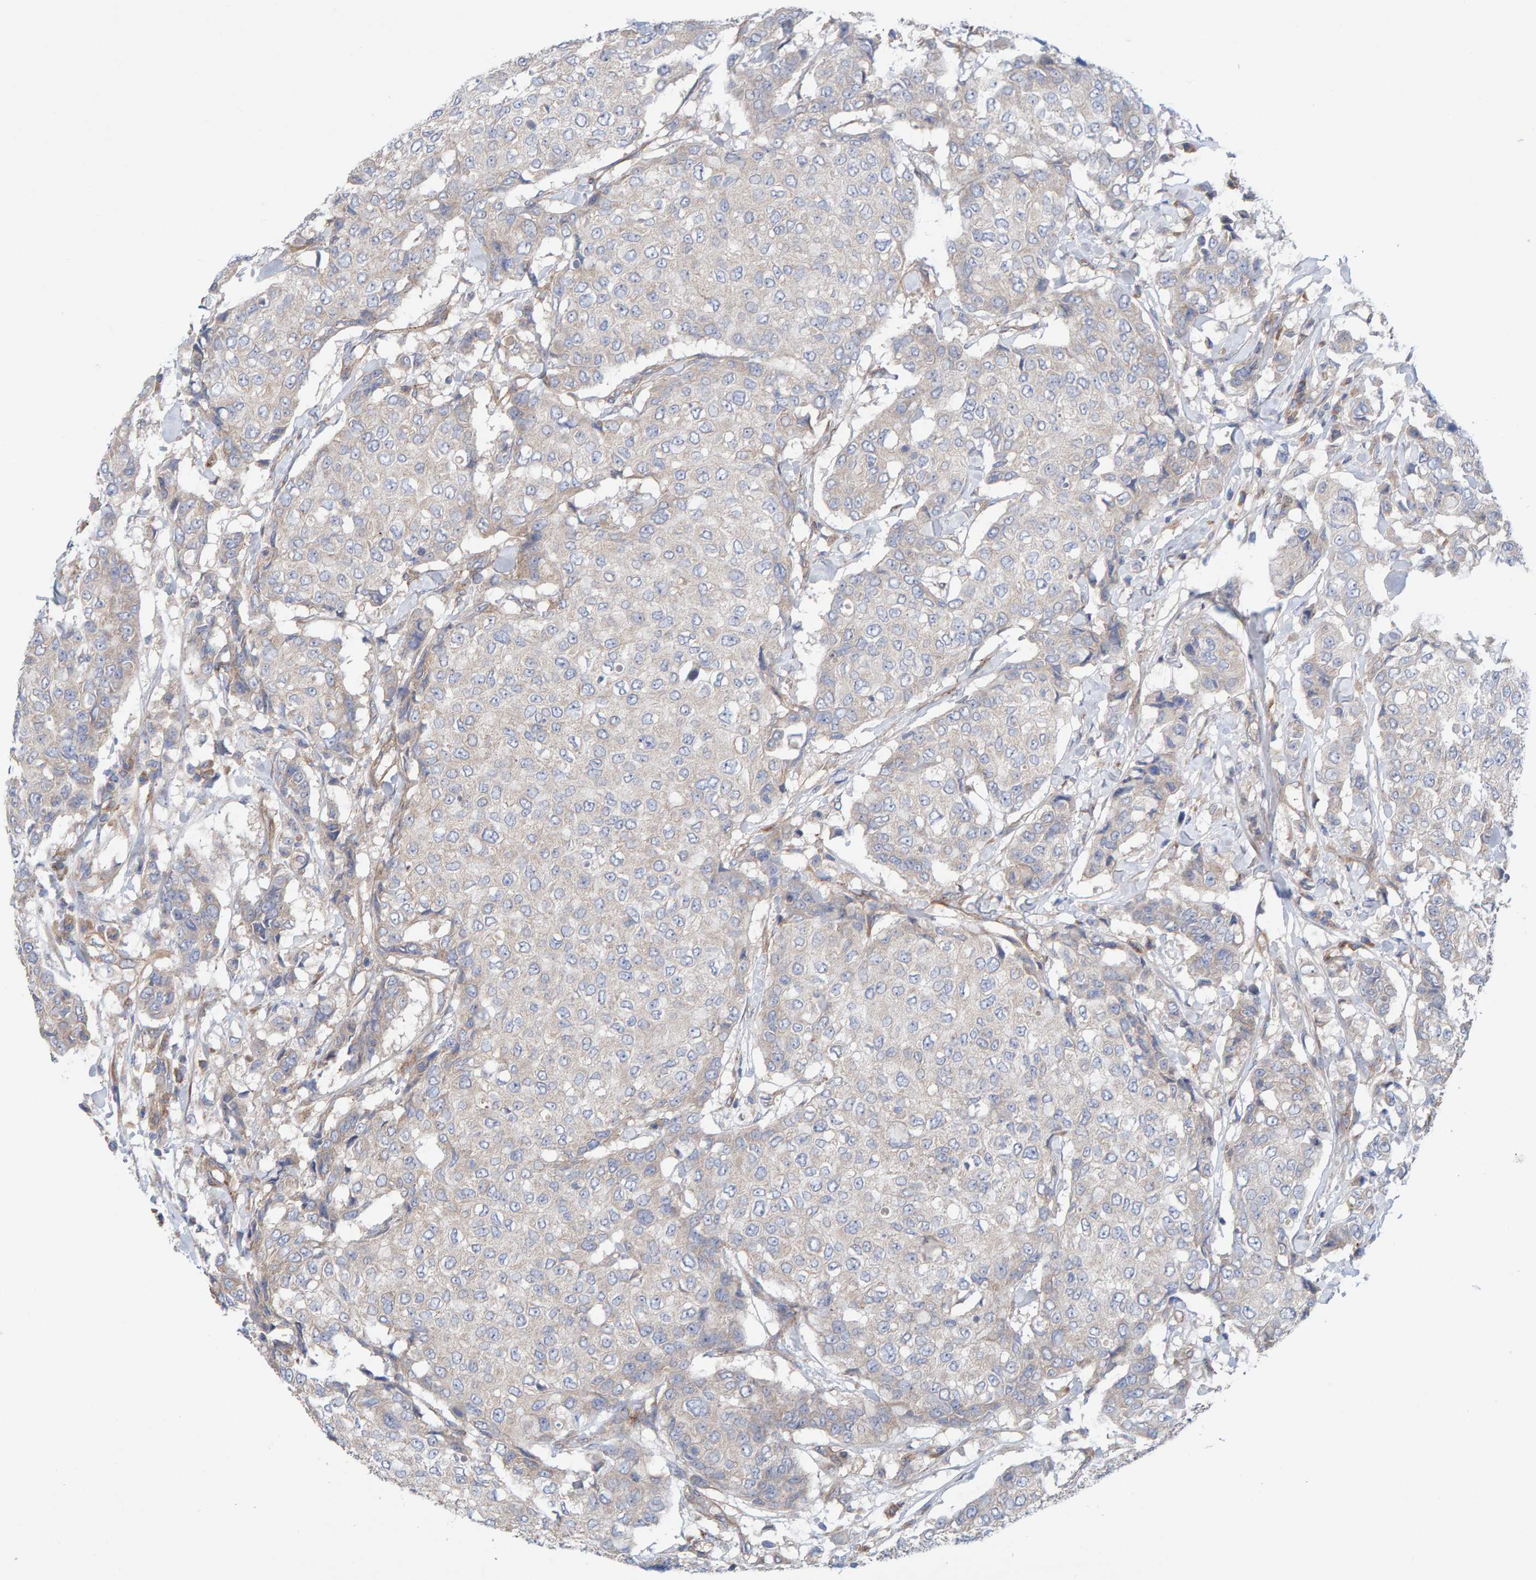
{"staining": {"intensity": "negative", "quantity": "none", "location": "none"}, "tissue": "breast cancer", "cell_type": "Tumor cells", "image_type": "cancer", "snomed": [{"axis": "morphology", "description": "Duct carcinoma"}, {"axis": "topography", "description": "Breast"}], "caption": "A micrograph of human breast cancer is negative for staining in tumor cells. Nuclei are stained in blue.", "gene": "CDK5RAP3", "patient": {"sex": "female", "age": 27}}